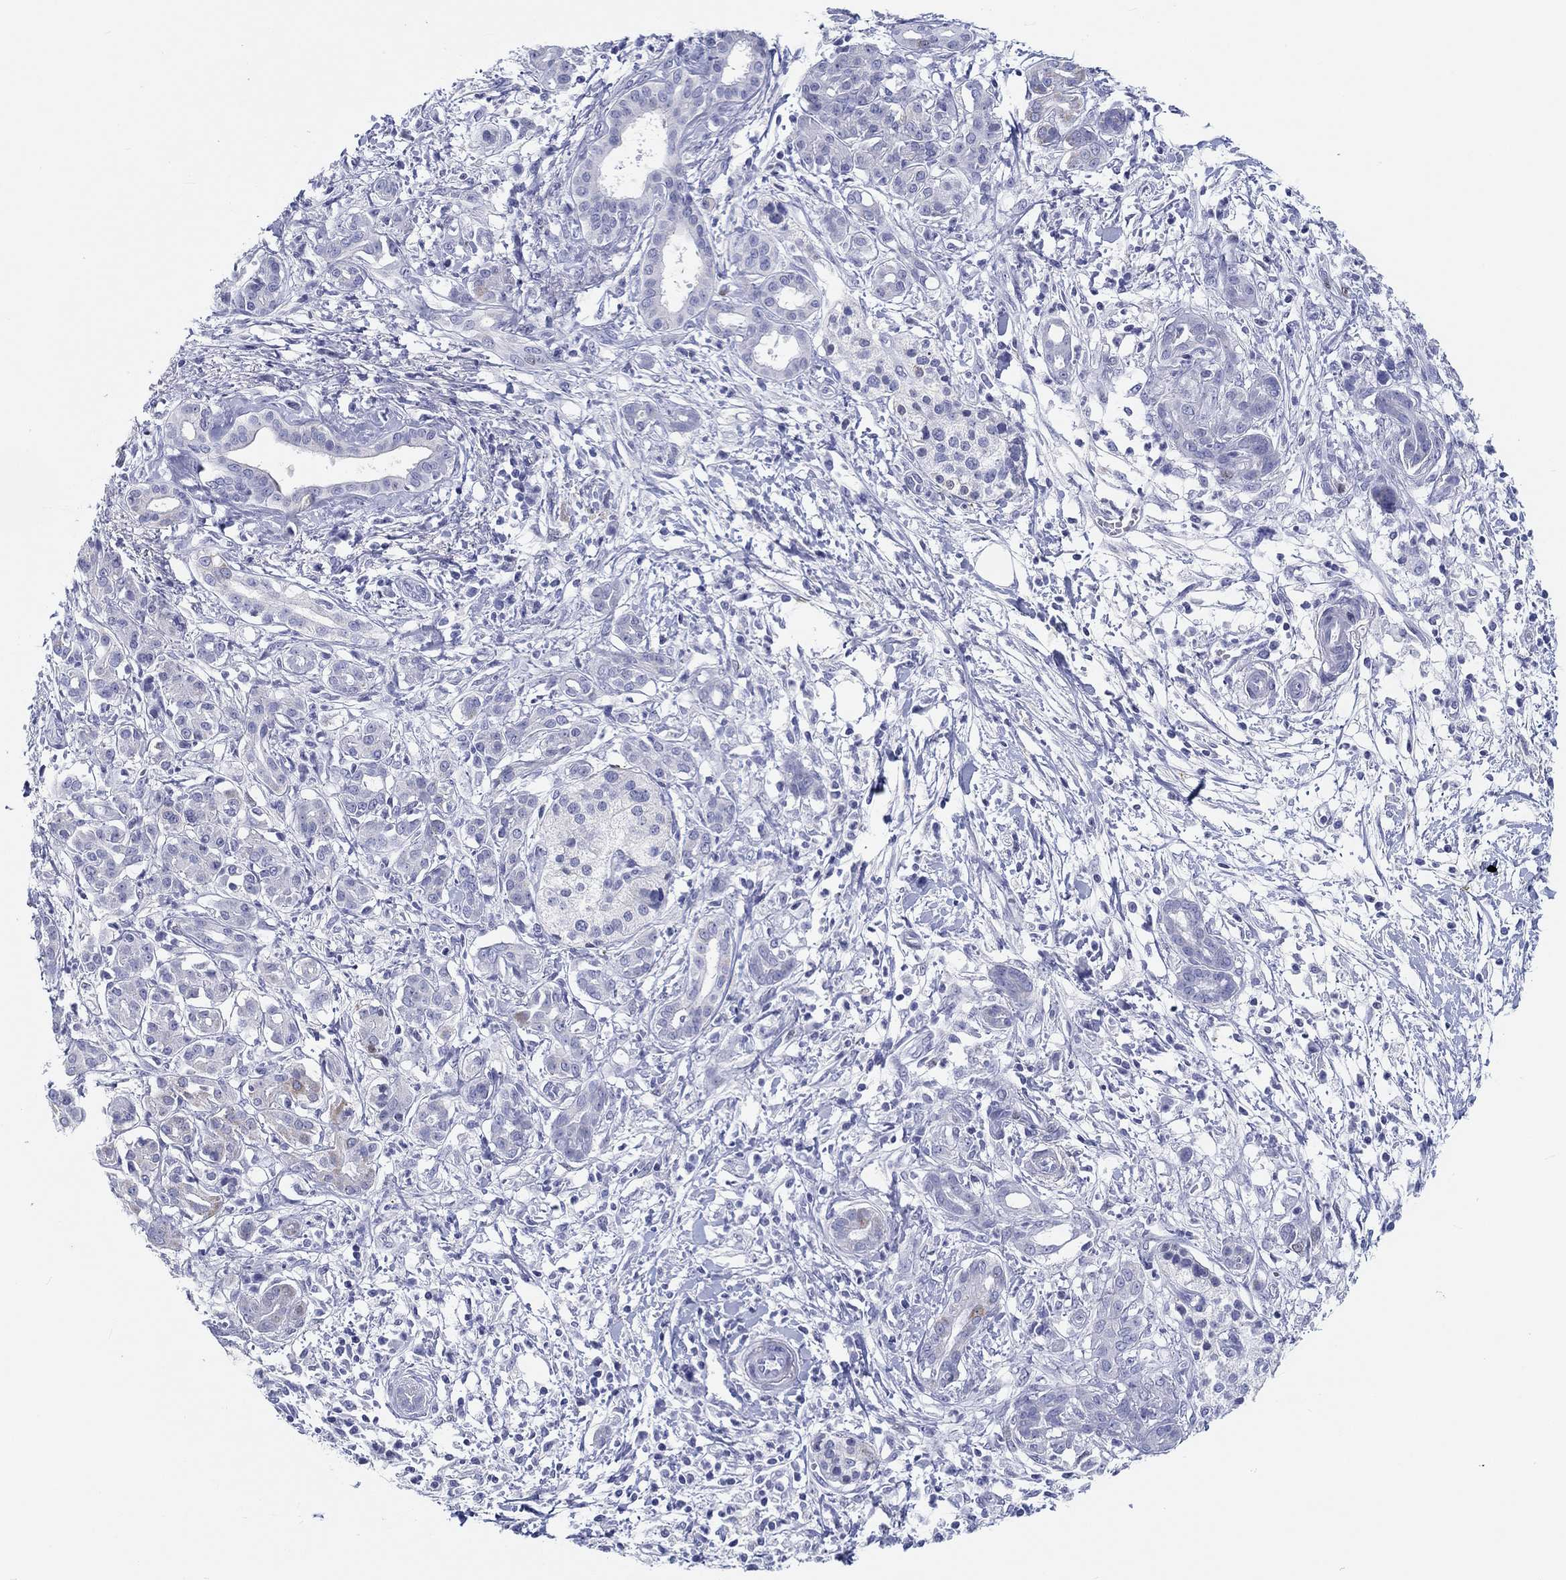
{"staining": {"intensity": "negative", "quantity": "none", "location": "none"}, "tissue": "pancreatic cancer", "cell_type": "Tumor cells", "image_type": "cancer", "snomed": [{"axis": "morphology", "description": "Adenocarcinoma, NOS"}, {"axis": "topography", "description": "Pancreas"}], "caption": "A micrograph of adenocarcinoma (pancreatic) stained for a protein shows no brown staining in tumor cells.", "gene": "H1-1", "patient": {"sex": "male", "age": 72}}